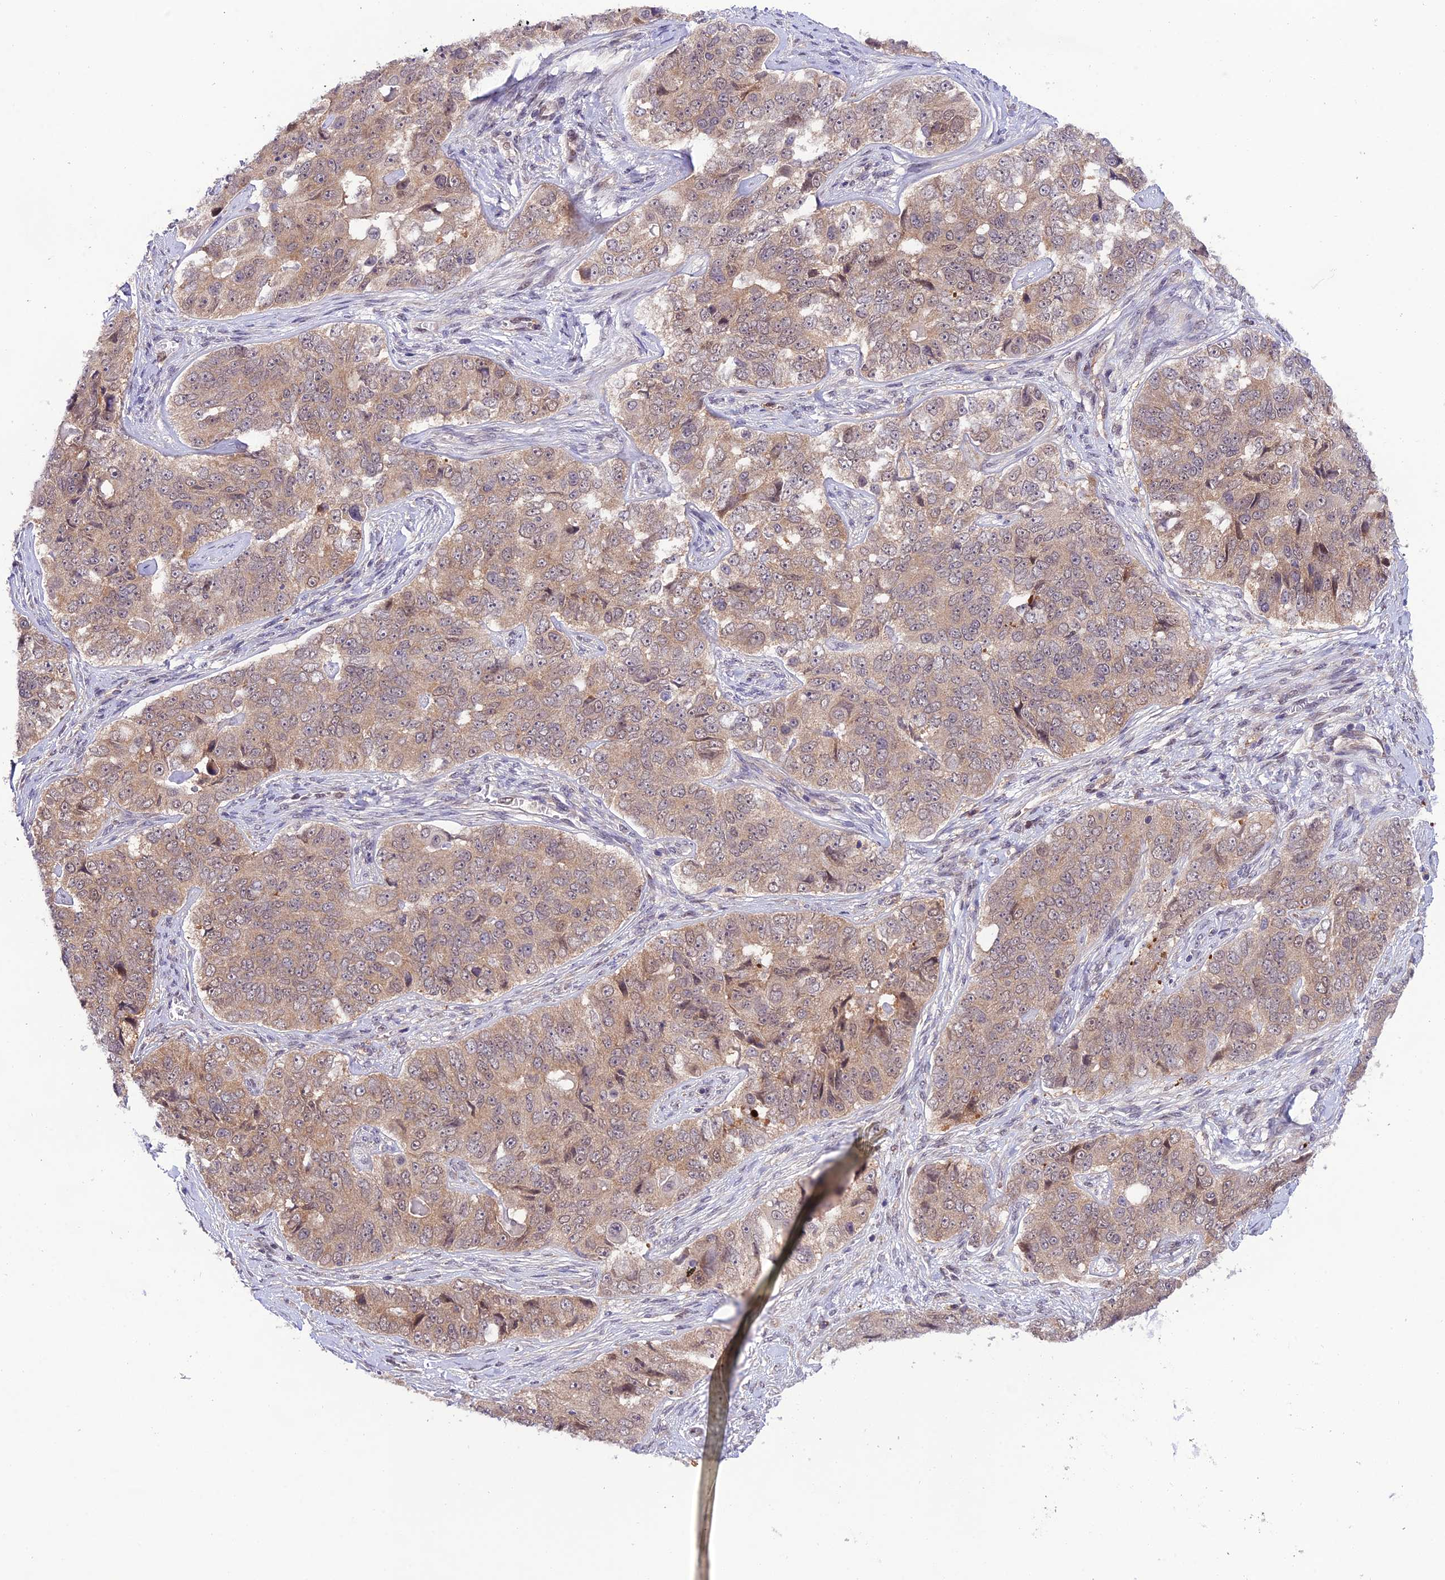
{"staining": {"intensity": "weak", "quantity": ">75%", "location": "cytoplasmic/membranous"}, "tissue": "ovarian cancer", "cell_type": "Tumor cells", "image_type": "cancer", "snomed": [{"axis": "morphology", "description": "Carcinoma, endometroid"}, {"axis": "topography", "description": "Ovary"}], "caption": "Endometroid carcinoma (ovarian) tissue demonstrates weak cytoplasmic/membranous staining in about >75% of tumor cells, visualized by immunohistochemistry.", "gene": "TRIM40", "patient": {"sex": "female", "age": 51}}